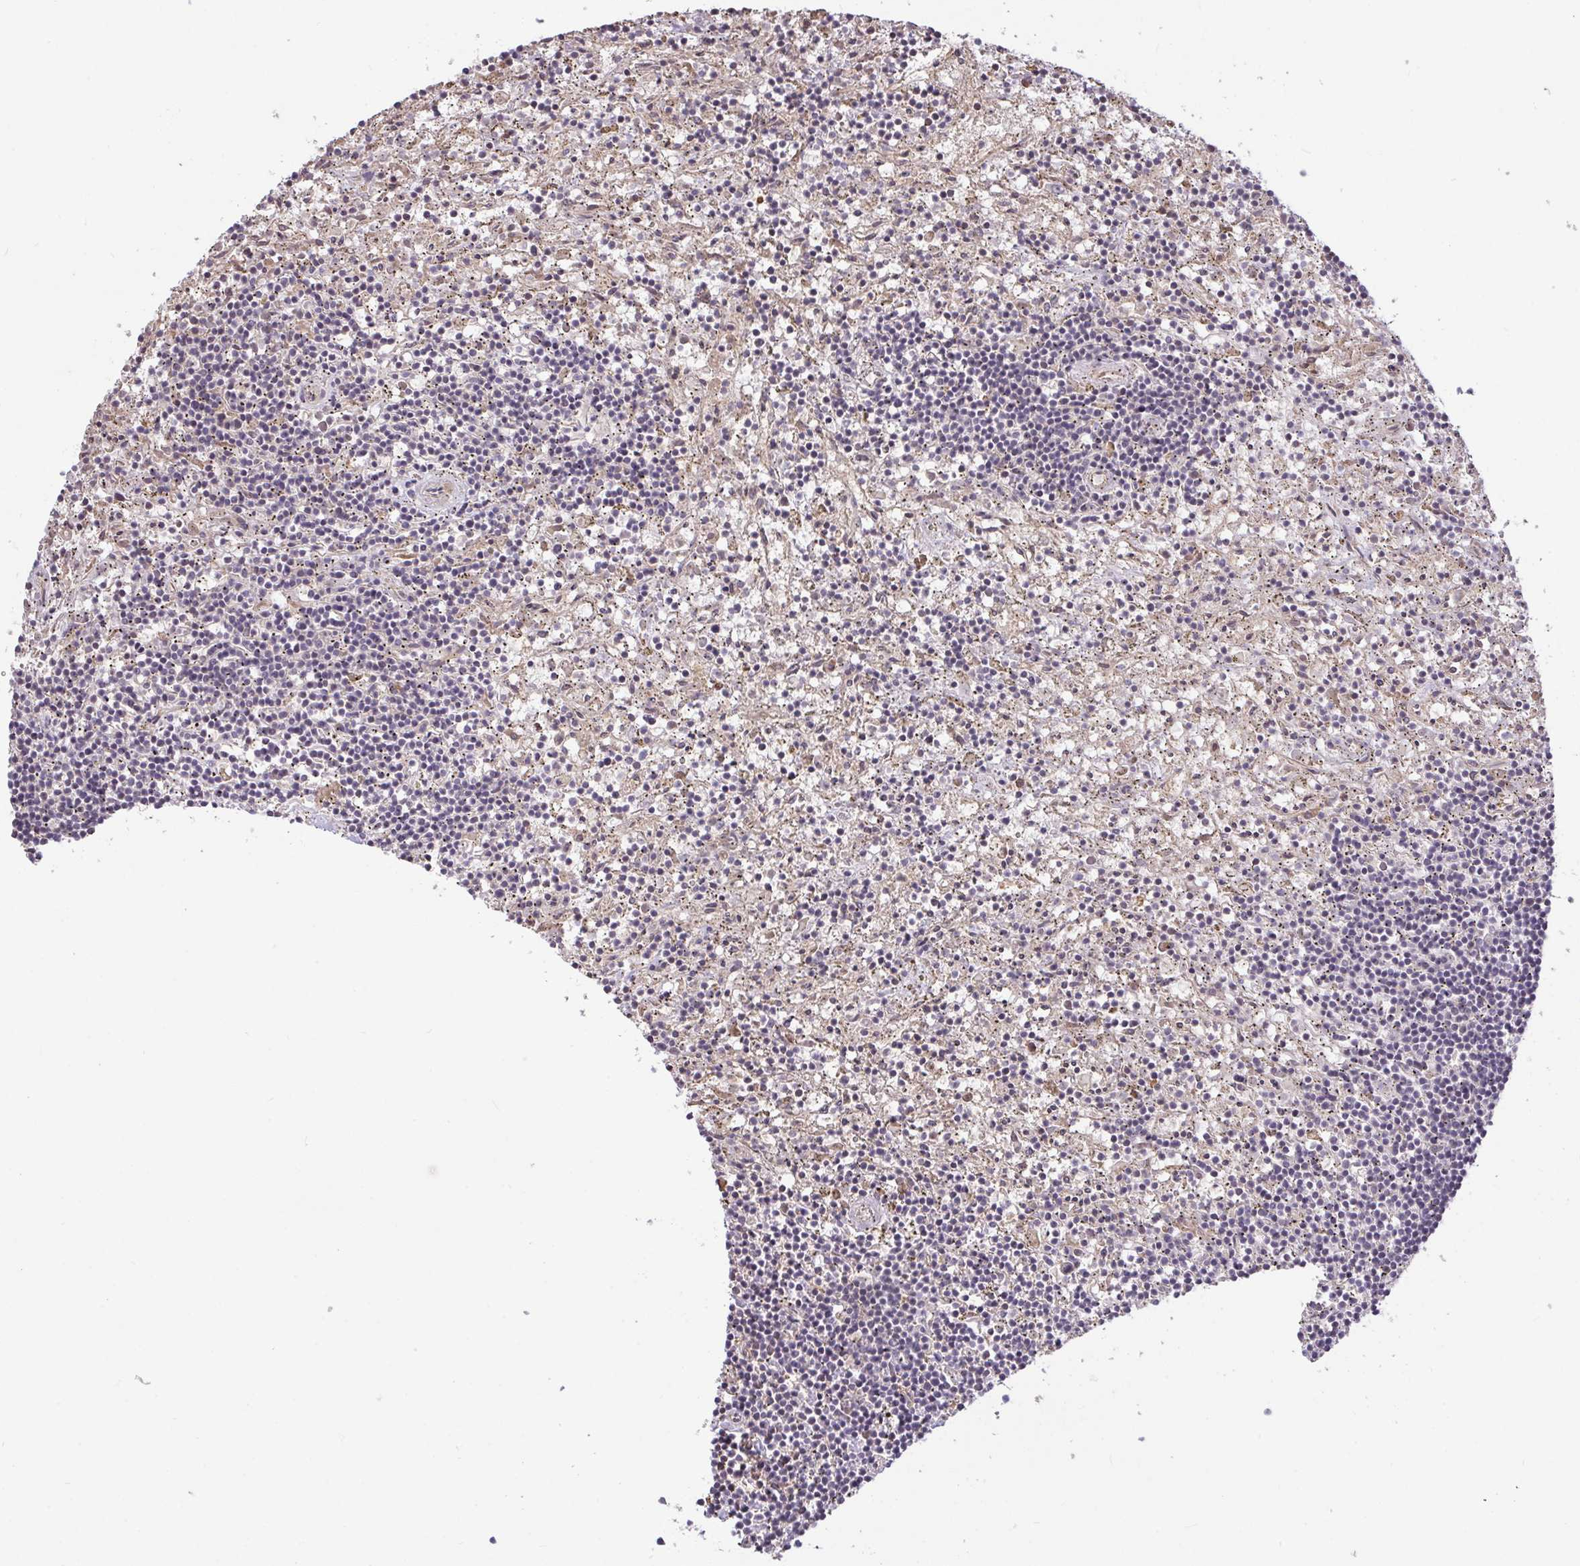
{"staining": {"intensity": "negative", "quantity": "none", "location": "none"}, "tissue": "lymphoma", "cell_type": "Tumor cells", "image_type": "cancer", "snomed": [{"axis": "morphology", "description": "Malignant lymphoma, non-Hodgkin's type, Low grade"}, {"axis": "topography", "description": "Spleen"}], "caption": "DAB (3,3'-diaminobenzidine) immunohistochemical staining of lymphoma shows no significant staining in tumor cells.", "gene": "FCER1A", "patient": {"sex": "male", "age": 76}}